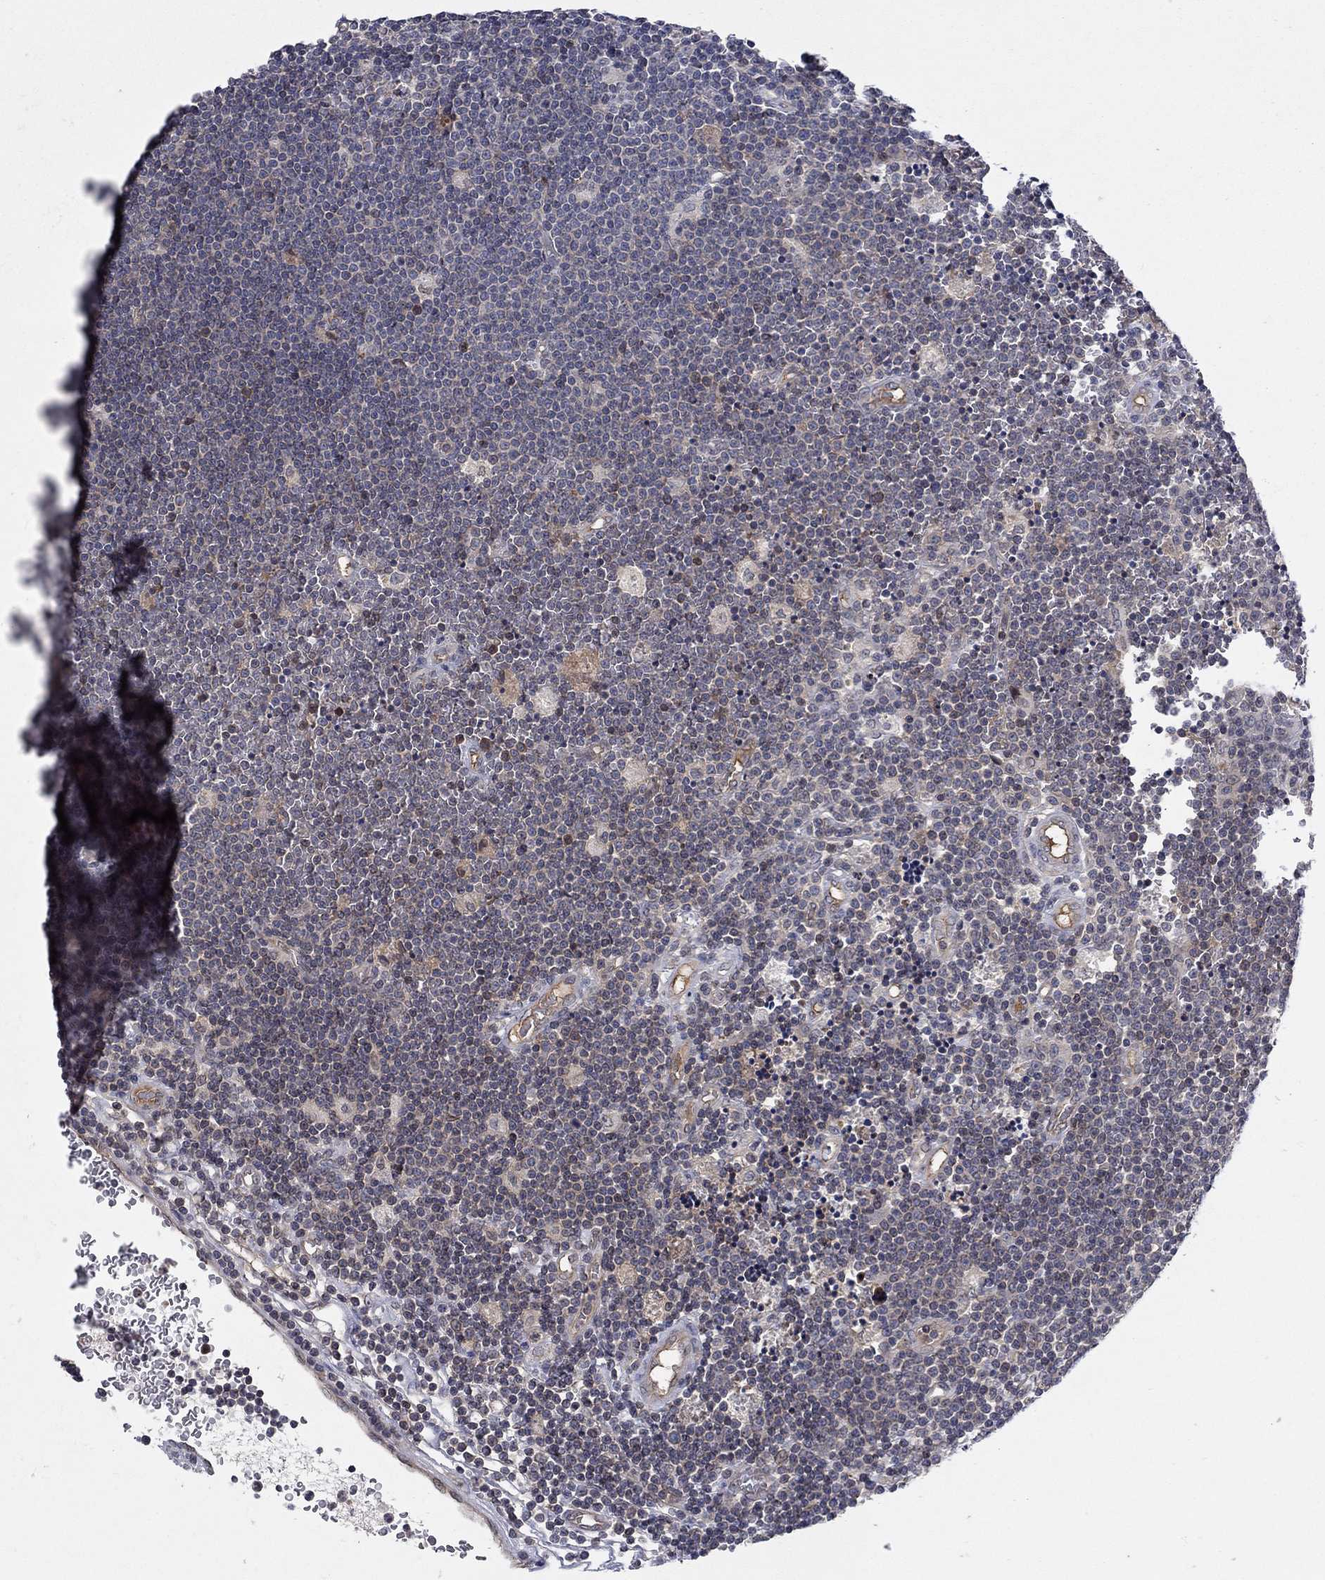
{"staining": {"intensity": "negative", "quantity": "none", "location": "none"}, "tissue": "lymphoma", "cell_type": "Tumor cells", "image_type": "cancer", "snomed": [{"axis": "morphology", "description": "Malignant lymphoma, non-Hodgkin's type, Low grade"}, {"axis": "topography", "description": "Brain"}], "caption": "Micrograph shows no significant protein staining in tumor cells of lymphoma. The staining is performed using DAB (3,3'-diaminobenzidine) brown chromogen with nuclei counter-stained in using hematoxylin.", "gene": "CETN3", "patient": {"sex": "female", "age": 66}}